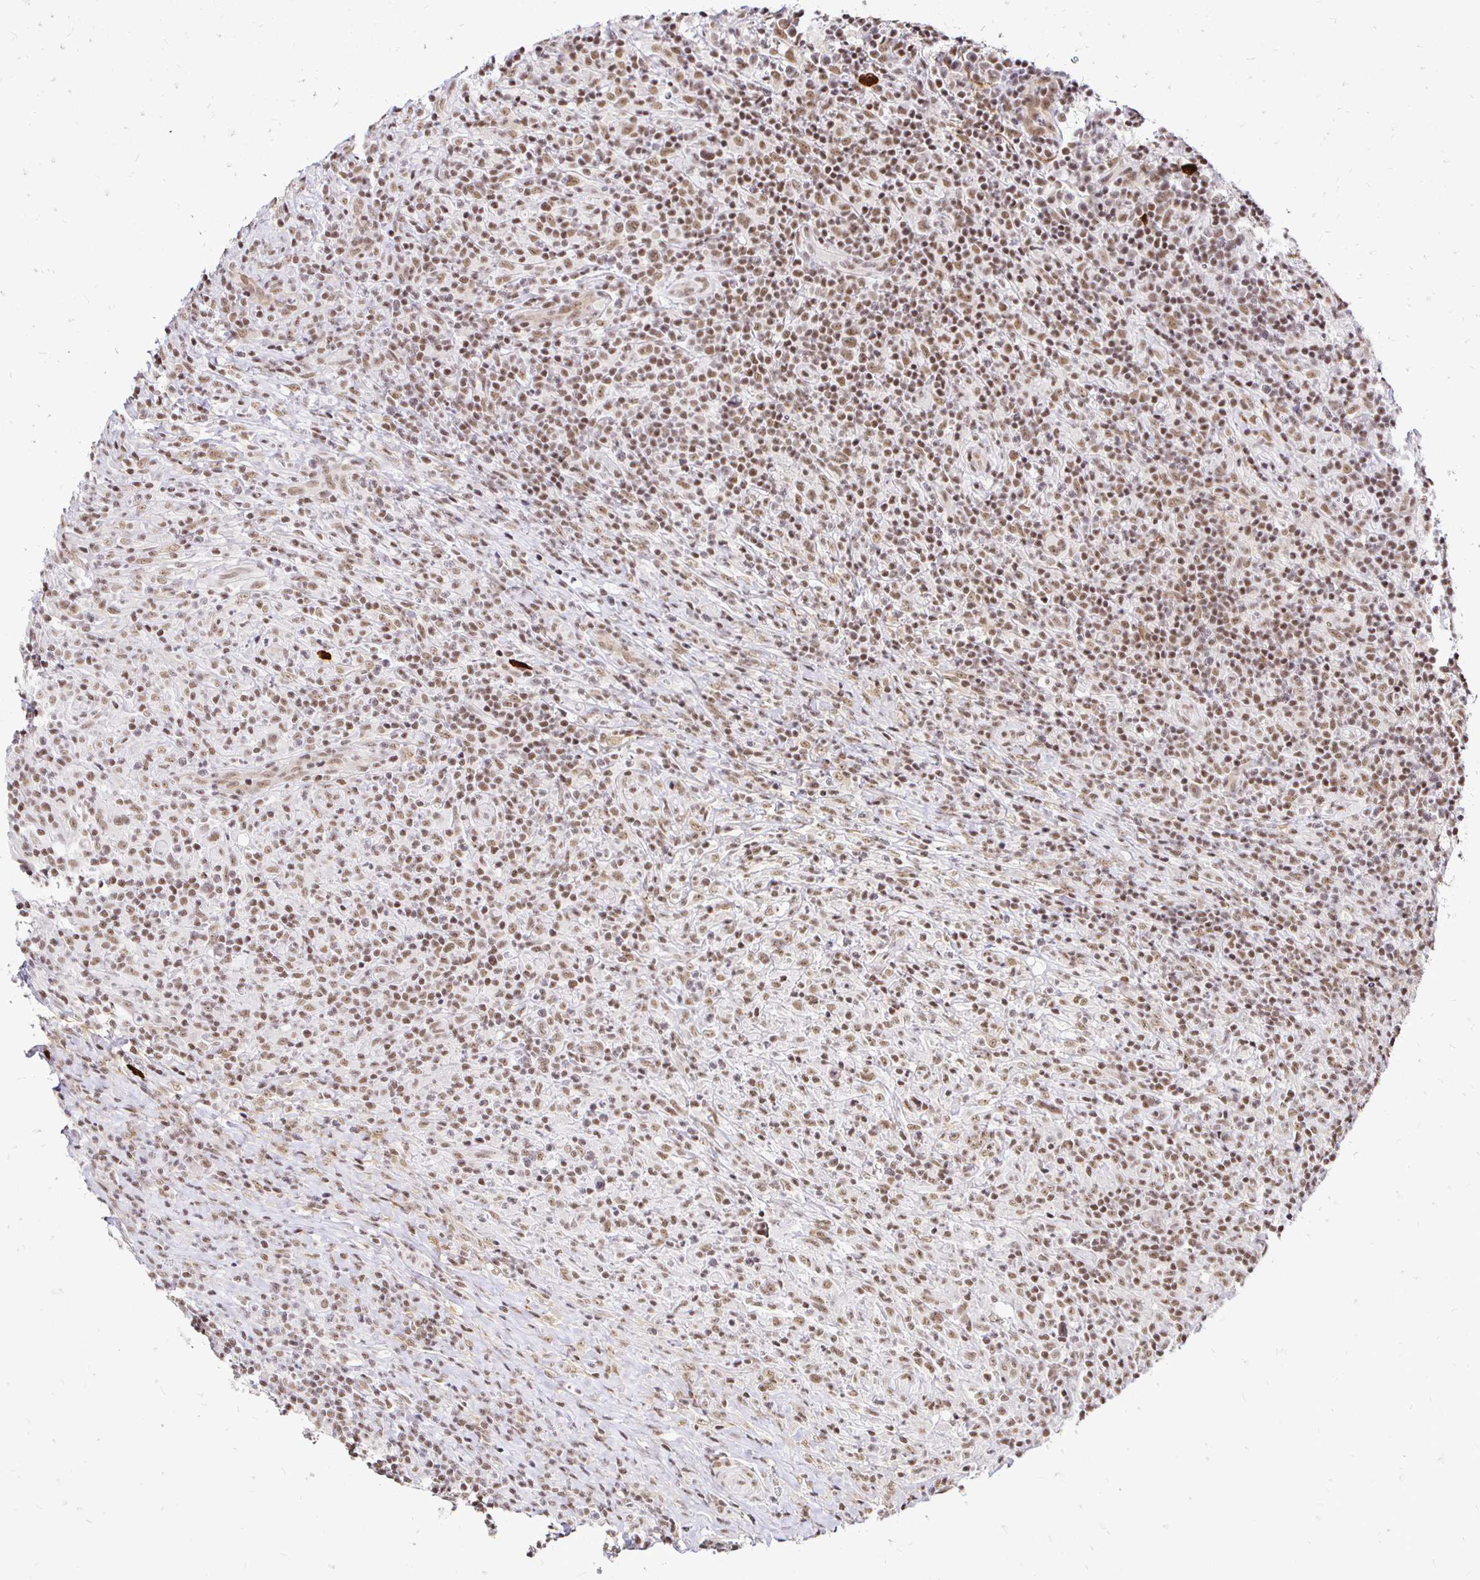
{"staining": {"intensity": "moderate", "quantity": ">75%", "location": "nuclear"}, "tissue": "lymphoma", "cell_type": "Tumor cells", "image_type": "cancer", "snomed": [{"axis": "morphology", "description": "Hodgkin's disease, NOS"}, {"axis": "topography", "description": "Lymph node"}], "caption": "Hodgkin's disease tissue reveals moderate nuclear positivity in approximately >75% of tumor cells, visualized by immunohistochemistry.", "gene": "SIN3A", "patient": {"sex": "female", "age": 18}}